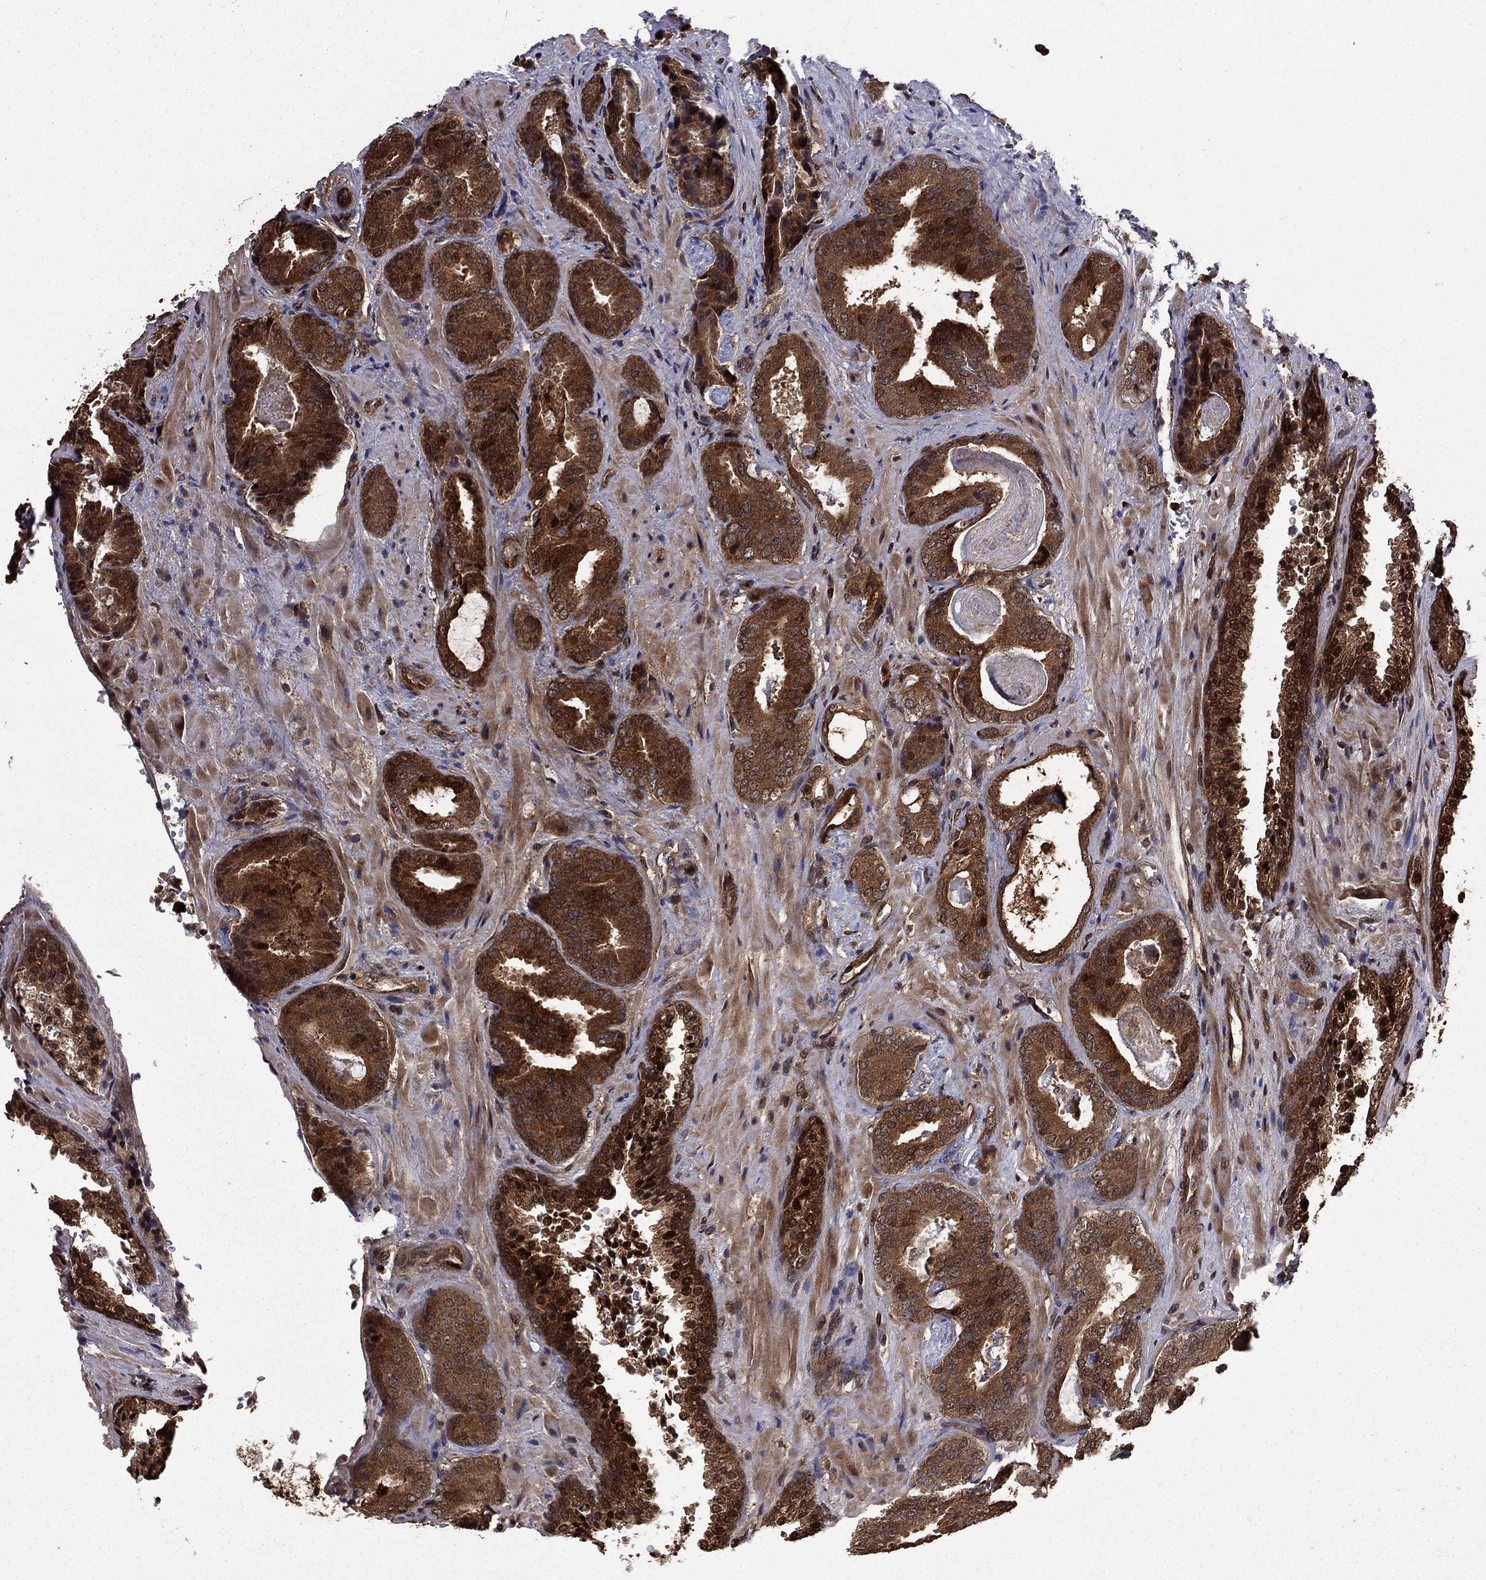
{"staining": {"intensity": "strong", "quantity": ">75%", "location": "cytoplasmic/membranous"}, "tissue": "prostate cancer", "cell_type": "Tumor cells", "image_type": "cancer", "snomed": [{"axis": "morphology", "description": "Adenocarcinoma, Low grade"}, {"axis": "topography", "description": "Prostate"}], "caption": "Brown immunohistochemical staining in human prostate cancer (low-grade adenocarcinoma) exhibits strong cytoplasmic/membranous expression in about >75% of tumor cells.", "gene": "GYG1", "patient": {"sex": "male", "age": 68}}